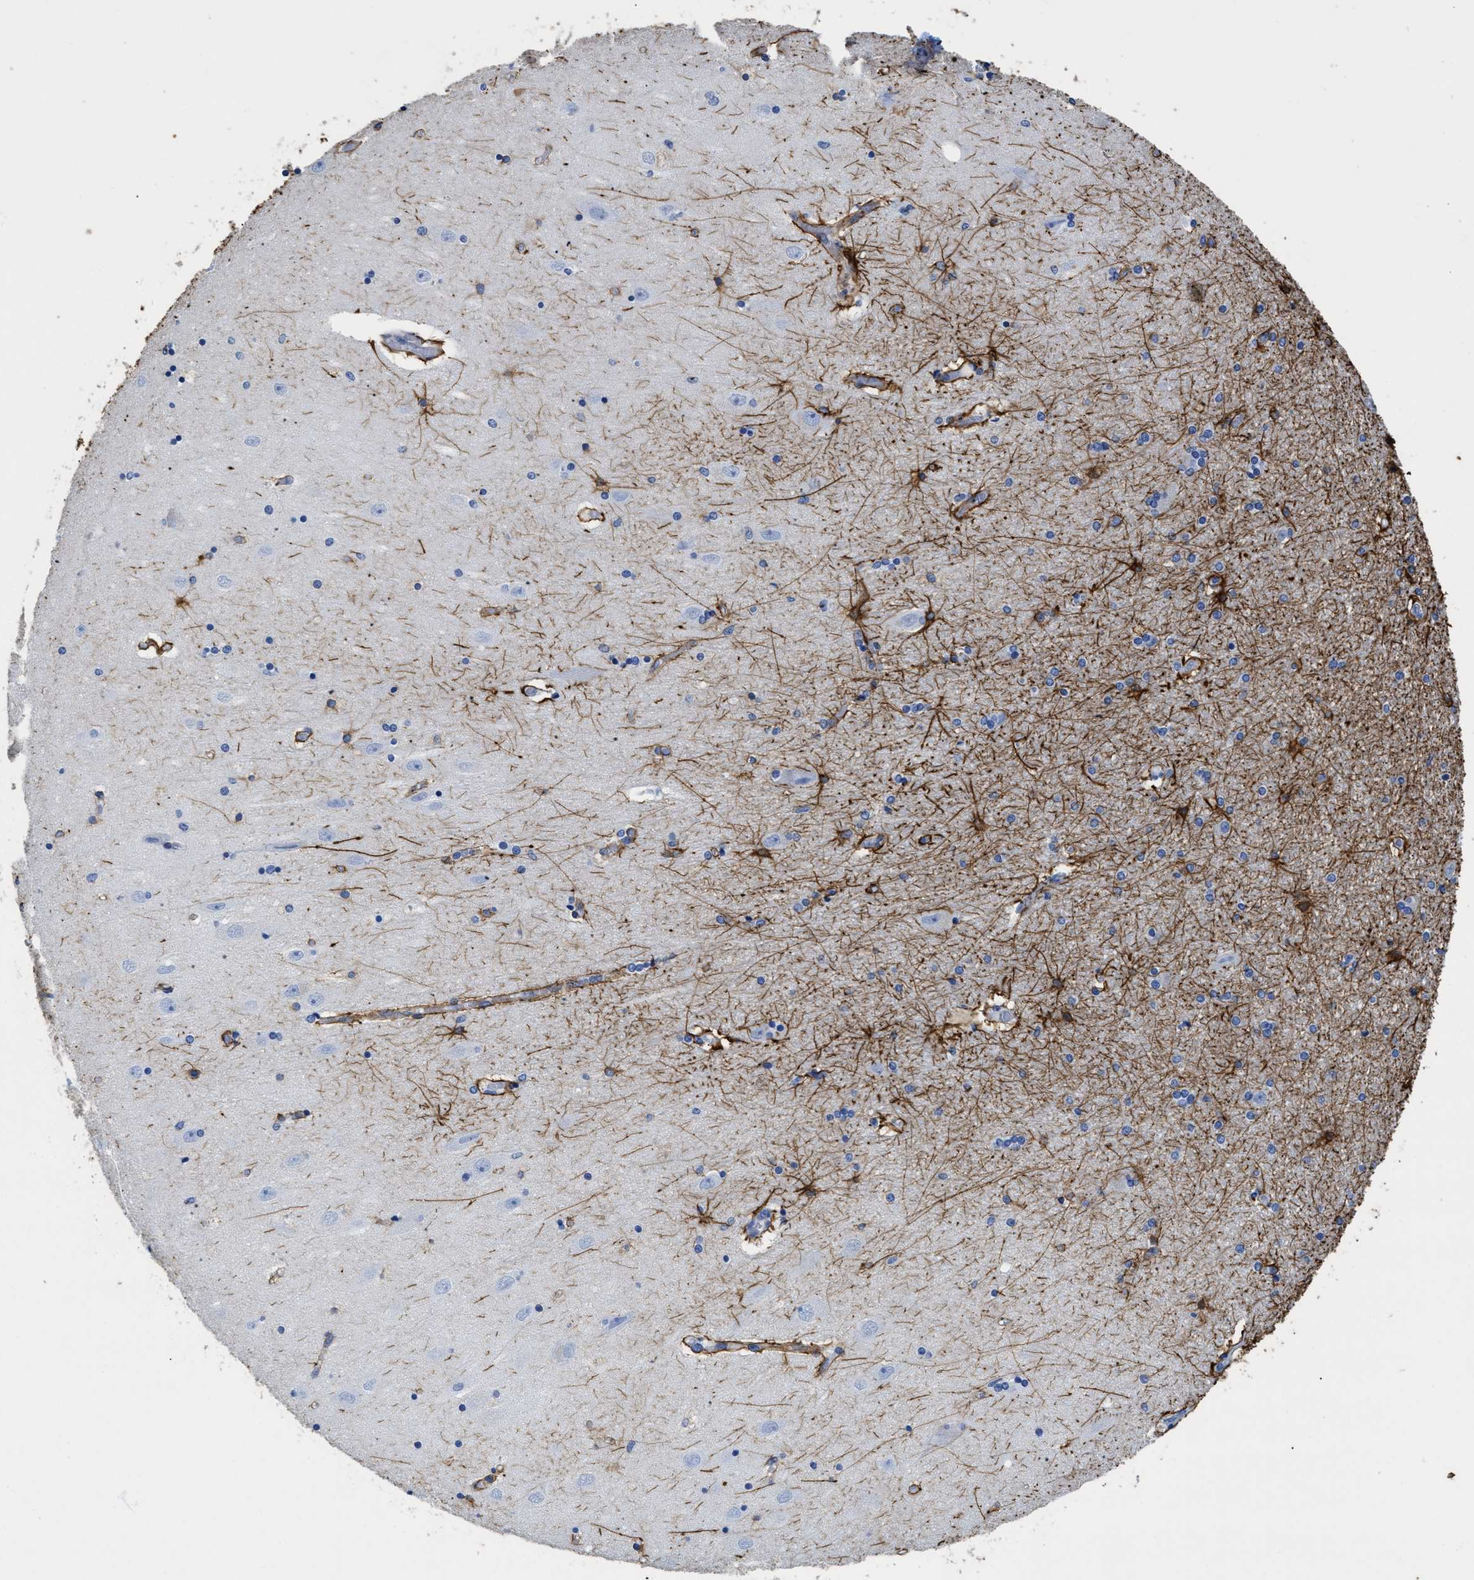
{"staining": {"intensity": "strong", "quantity": "25%-75%", "location": "cytoplasmic/membranous"}, "tissue": "hippocampus", "cell_type": "Glial cells", "image_type": "normal", "snomed": [{"axis": "morphology", "description": "Normal tissue, NOS"}, {"axis": "topography", "description": "Hippocampus"}], "caption": "The photomicrograph demonstrates a brown stain indicating the presence of a protein in the cytoplasmic/membranous of glial cells in hippocampus.", "gene": "DLC1", "patient": {"sex": "female", "age": 54}}